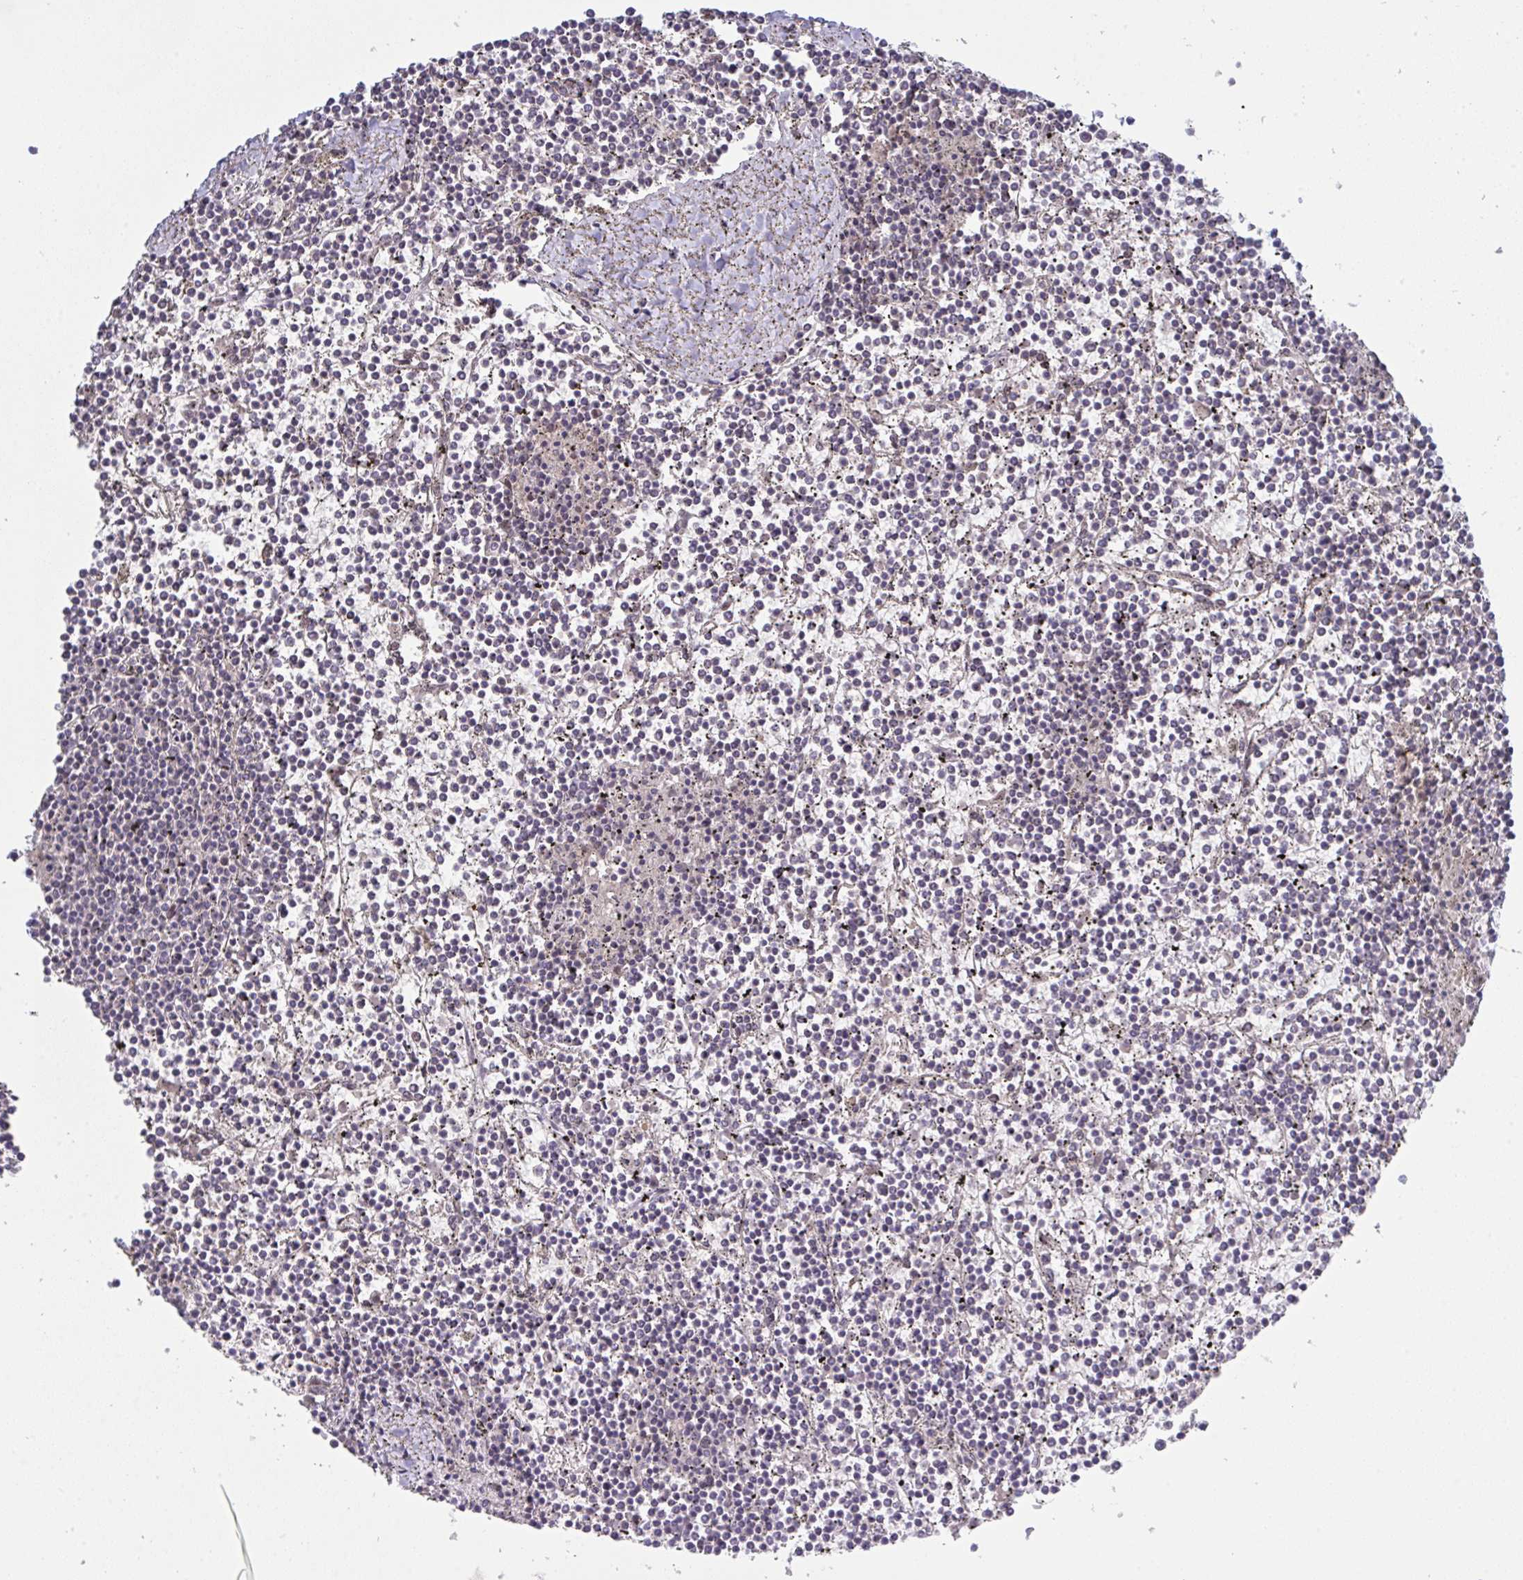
{"staining": {"intensity": "negative", "quantity": "none", "location": "none"}, "tissue": "lymphoma", "cell_type": "Tumor cells", "image_type": "cancer", "snomed": [{"axis": "morphology", "description": "Malignant lymphoma, non-Hodgkin's type, Low grade"}, {"axis": "topography", "description": "Spleen"}], "caption": "Lymphoma was stained to show a protein in brown. There is no significant staining in tumor cells.", "gene": "ZNF784", "patient": {"sex": "female", "age": 19}}